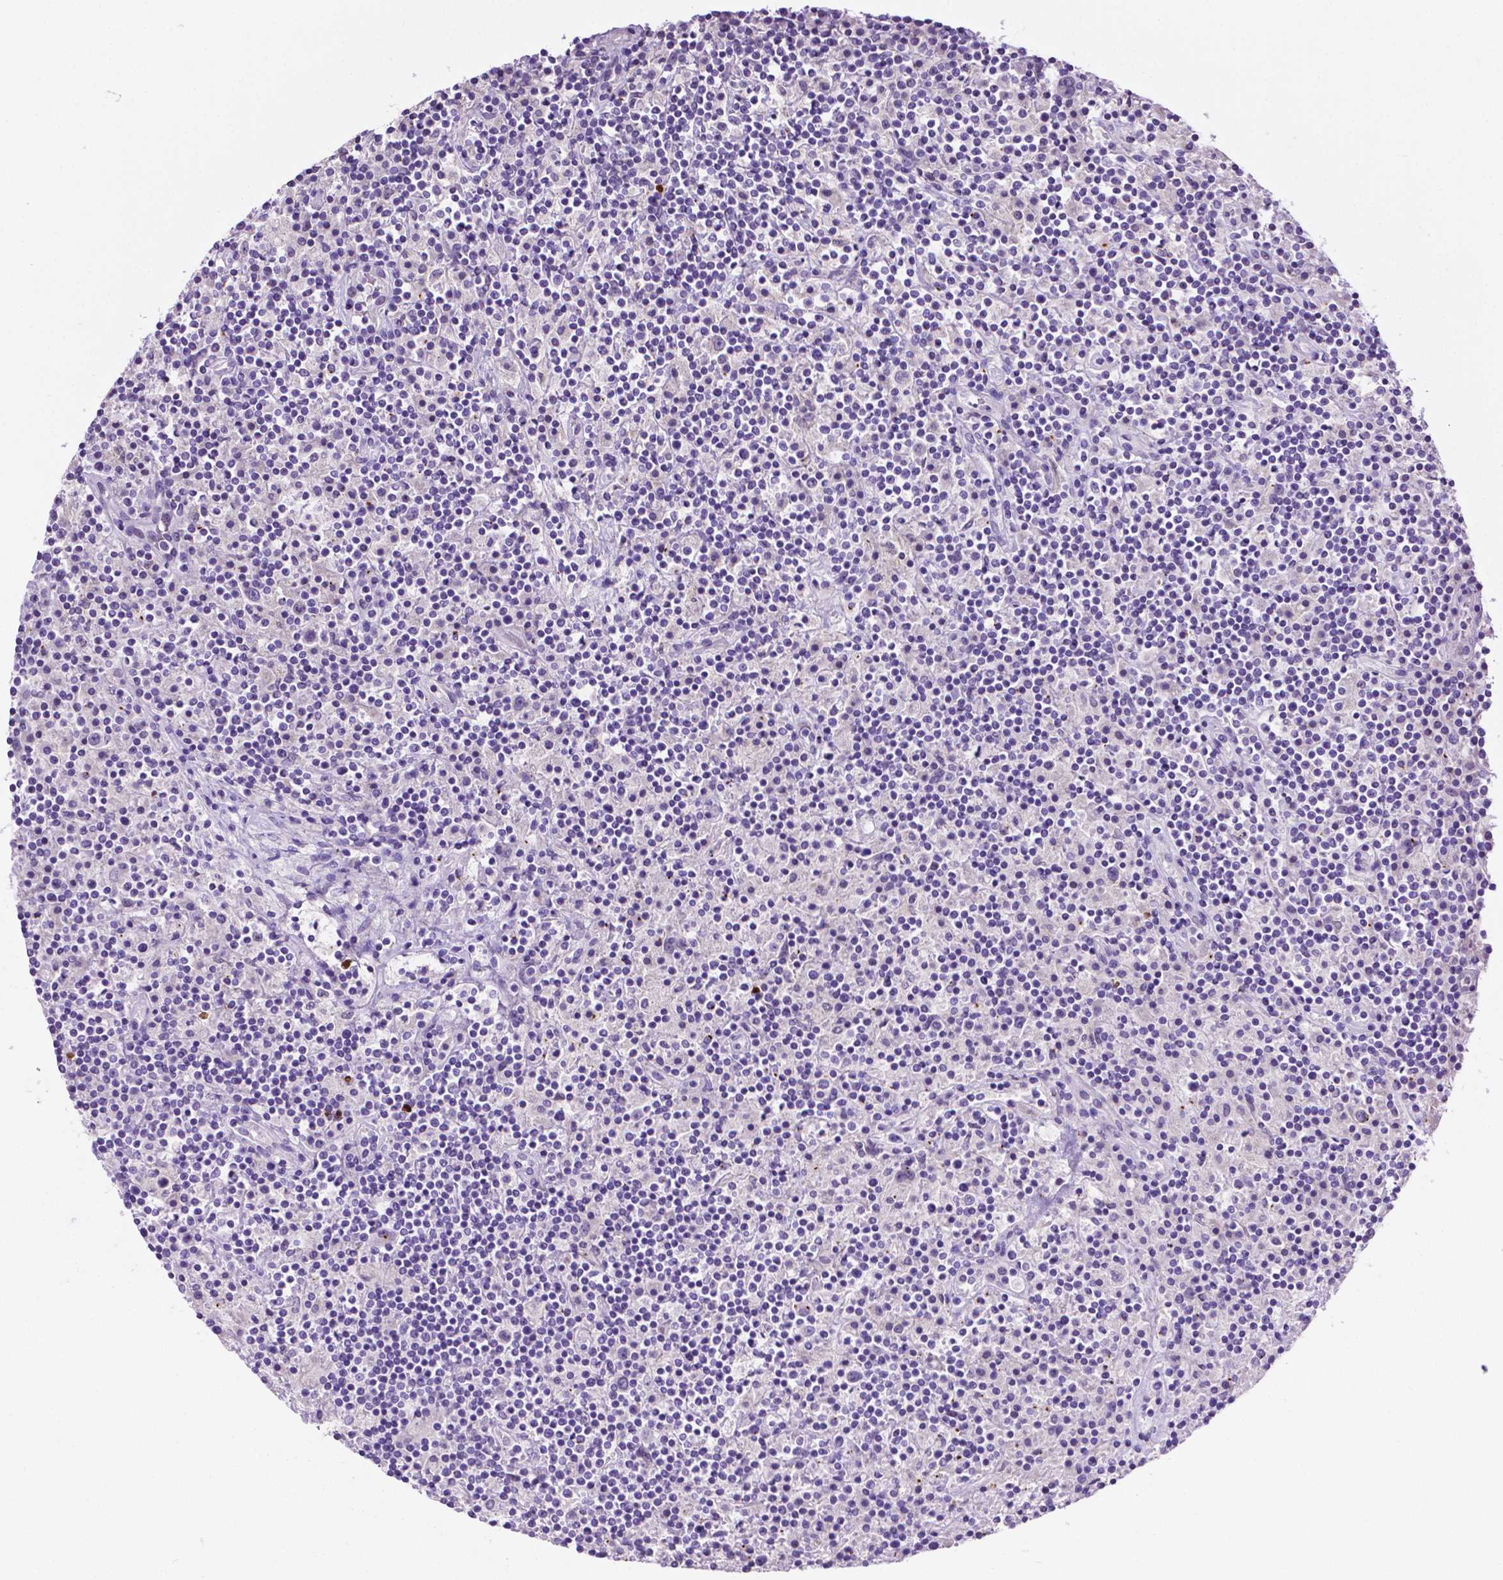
{"staining": {"intensity": "negative", "quantity": "none", "location": "none"}, "tissue": "lymphoma", "cell_type": "Tumor cells", "image_type": "cancer", "snomed": [{"axis": "morphology", "description": "Hodgkin's disease, NOS"}, {"axis": "topography", "description": "Lymph node"}], "caption": "IHC image of neoplastic tissue: human Hodgkin's disease stained with DAB demonstrates no significant protein expression in tumor cells. (DAB (3,3'-diaminobenzidine) IHC visualized using brightfield microscopy, high magnification).", "gene": "MMP27", "patient": {"sex": "male", "age": 70}}